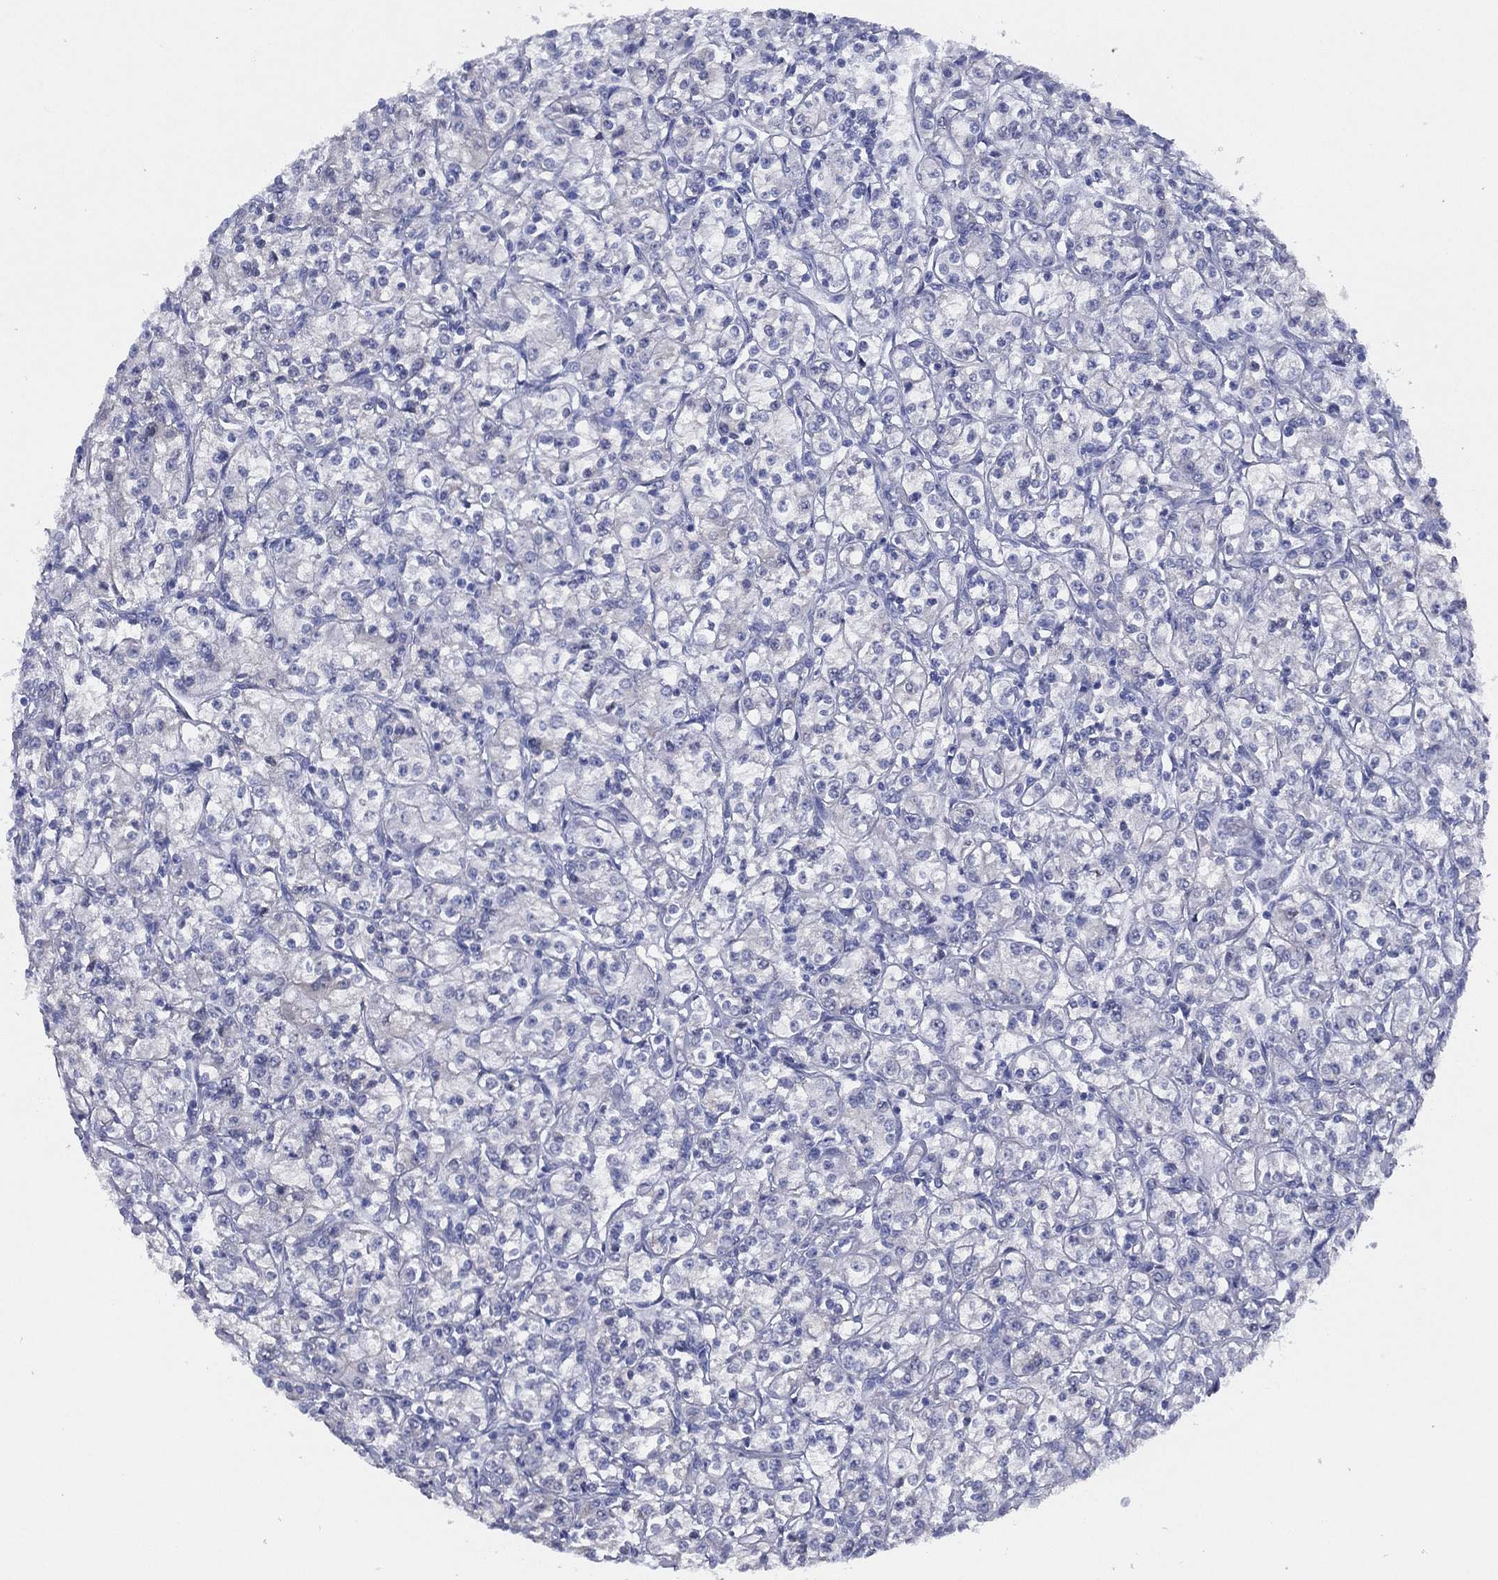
{"staining": {"intensity": "negative", "quantity": "none", "location": "none"}, "tissue": "renal cancer", "cell_type": "Tumor cells", "image_type": "cancer", "snomed": [{"axis": "morphology", "description": "Adenocarcinoma, NOS"}, {"axis": "topography", "description": "Kidney"}], "caption": "DAB (3,3'-diaminobenzidine) immunohistochemical staining of renal cancer (adenocarcinoma) reveals no significant staining in tumor cells. (DAB immunohistochemistry (IHC) visualized using brightfield microscopy, high magnification).", "gene": "TMEM252", "patient": {"sex": "male", "age": 77}}